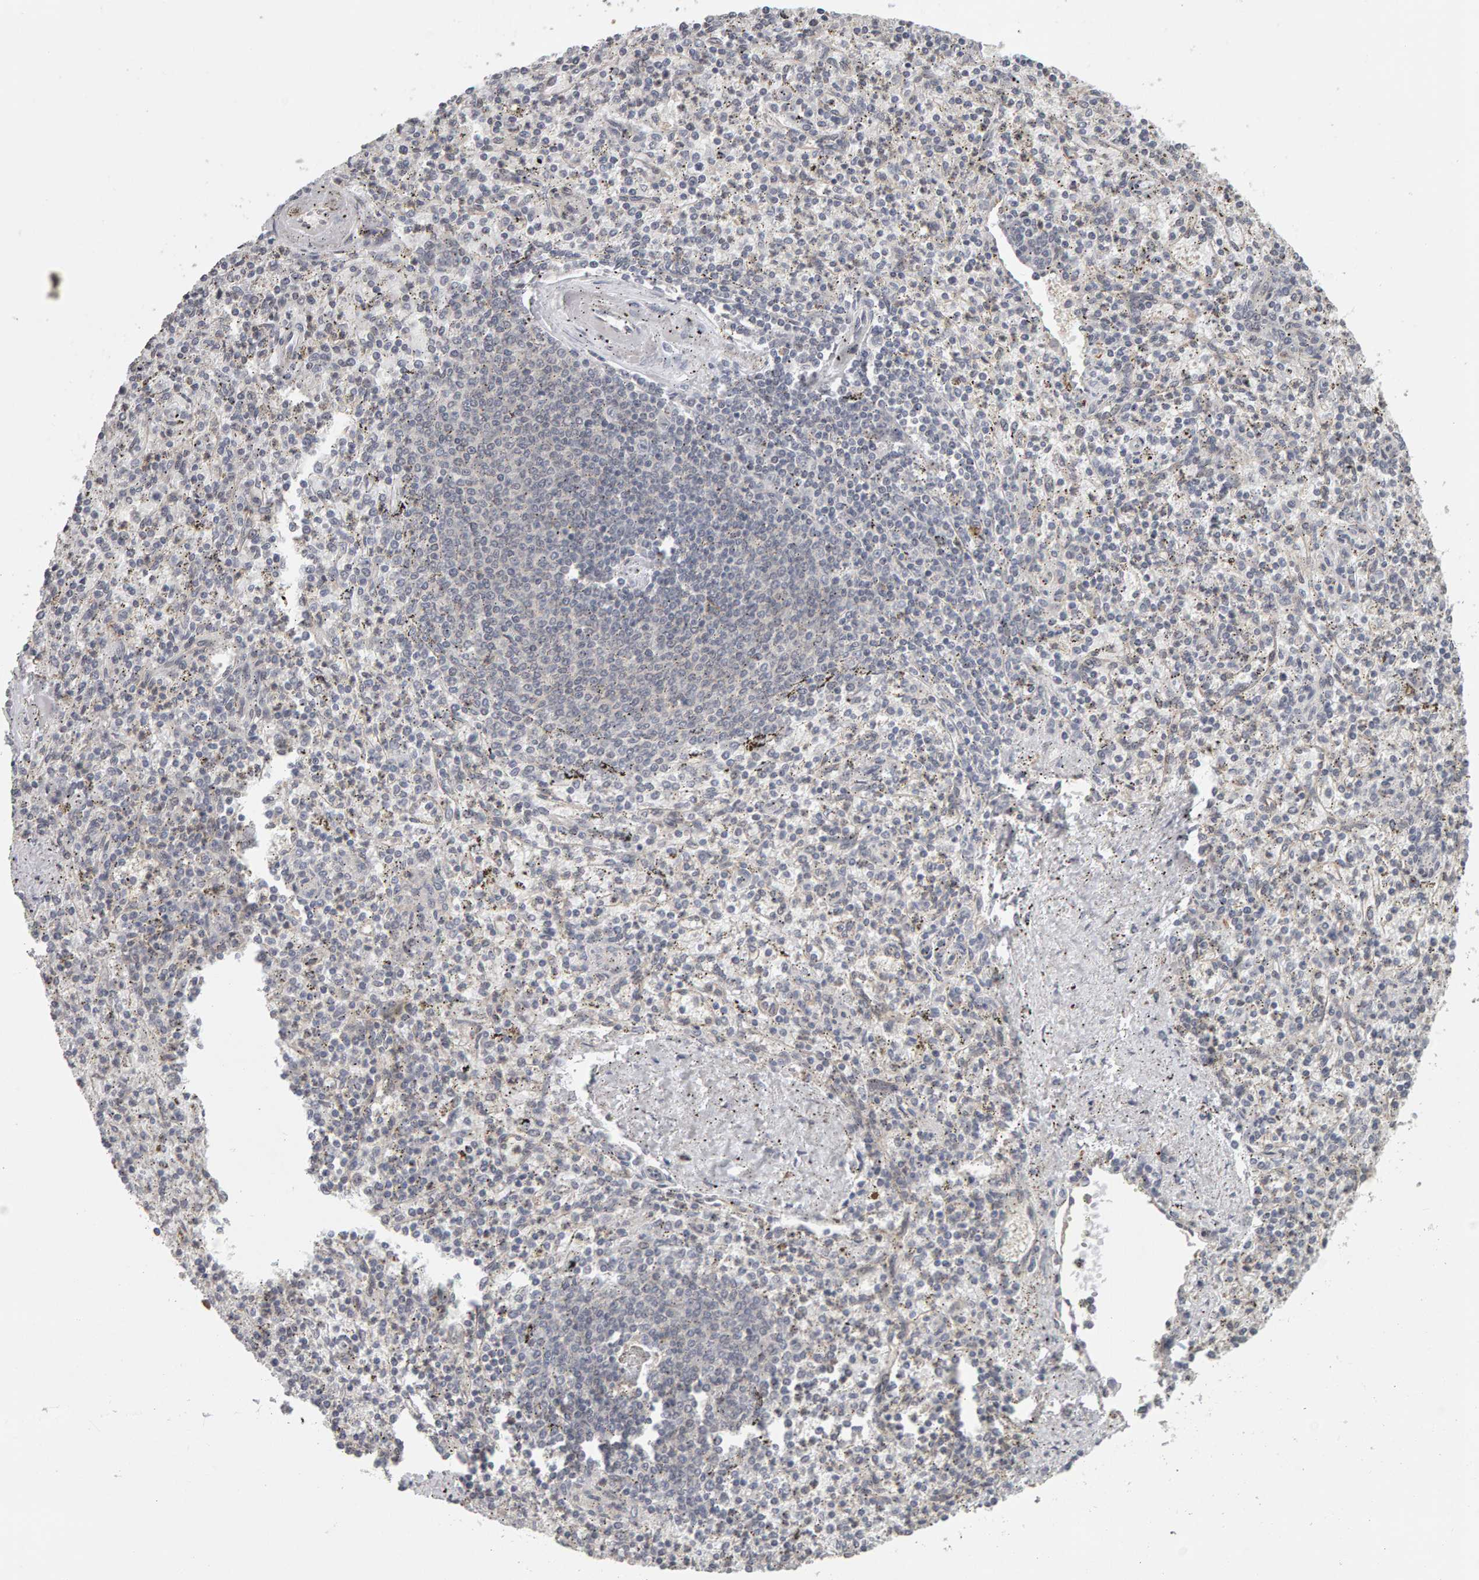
{"staining": {"intensity": "negative", "quantity": "none", "location": "none"}, "tissue": "spleen", "cell_type": "Cells in red pulp", "image_type": "normal", "snomed": [{"axis": "morphology", "description": "Normal tissue, NOS"}, {"axis": "topography", "description": "Spleen"}], "caption": "IHC photomicrograph of unremarkable spleen: spleen stained with DAB displays no significant protein positivity in cells in red pulp.", "gene": "TEFM", "patient": {"sex": "male", "age": 72}}